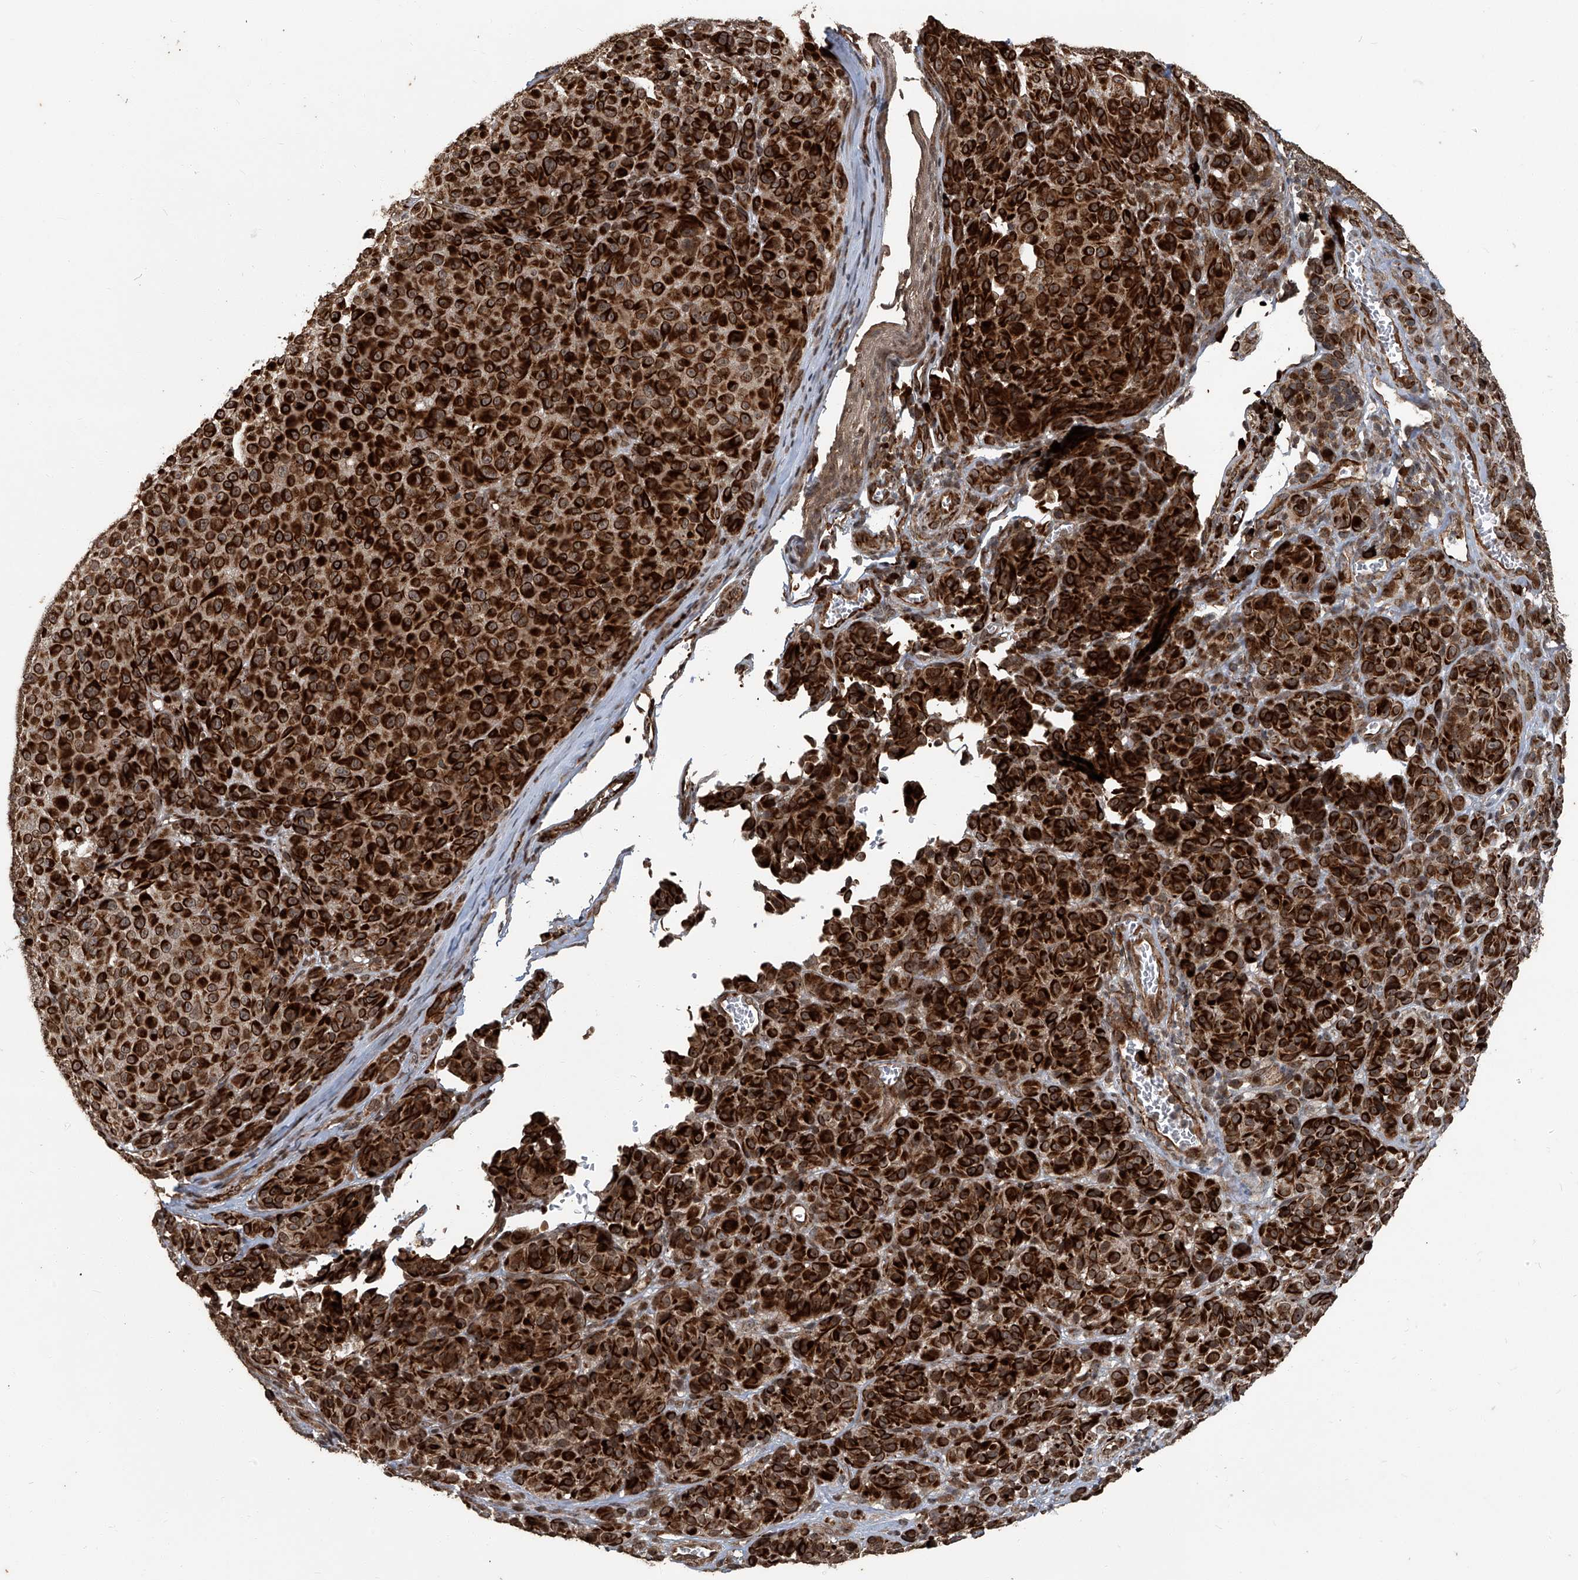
{"staining": {"intensity": "strong", "quantity": "25%-75%", "location": "nuclear"}, "tissue": "melanoma", "cell_type": "Tumor cells", "image_type": "cancer", "snomed": [{"axis": "morphology", "description": "Malignant melanoma, NOS"}, {"axis": "topography", "description": "Skin"}], "caption": "Melanoma stained with a brown dye displays strong nuclear positive expression in about 25%-75% of tumor cells.", "gene": "GPR132", "patient": {"sex": "male", "age": 73}}